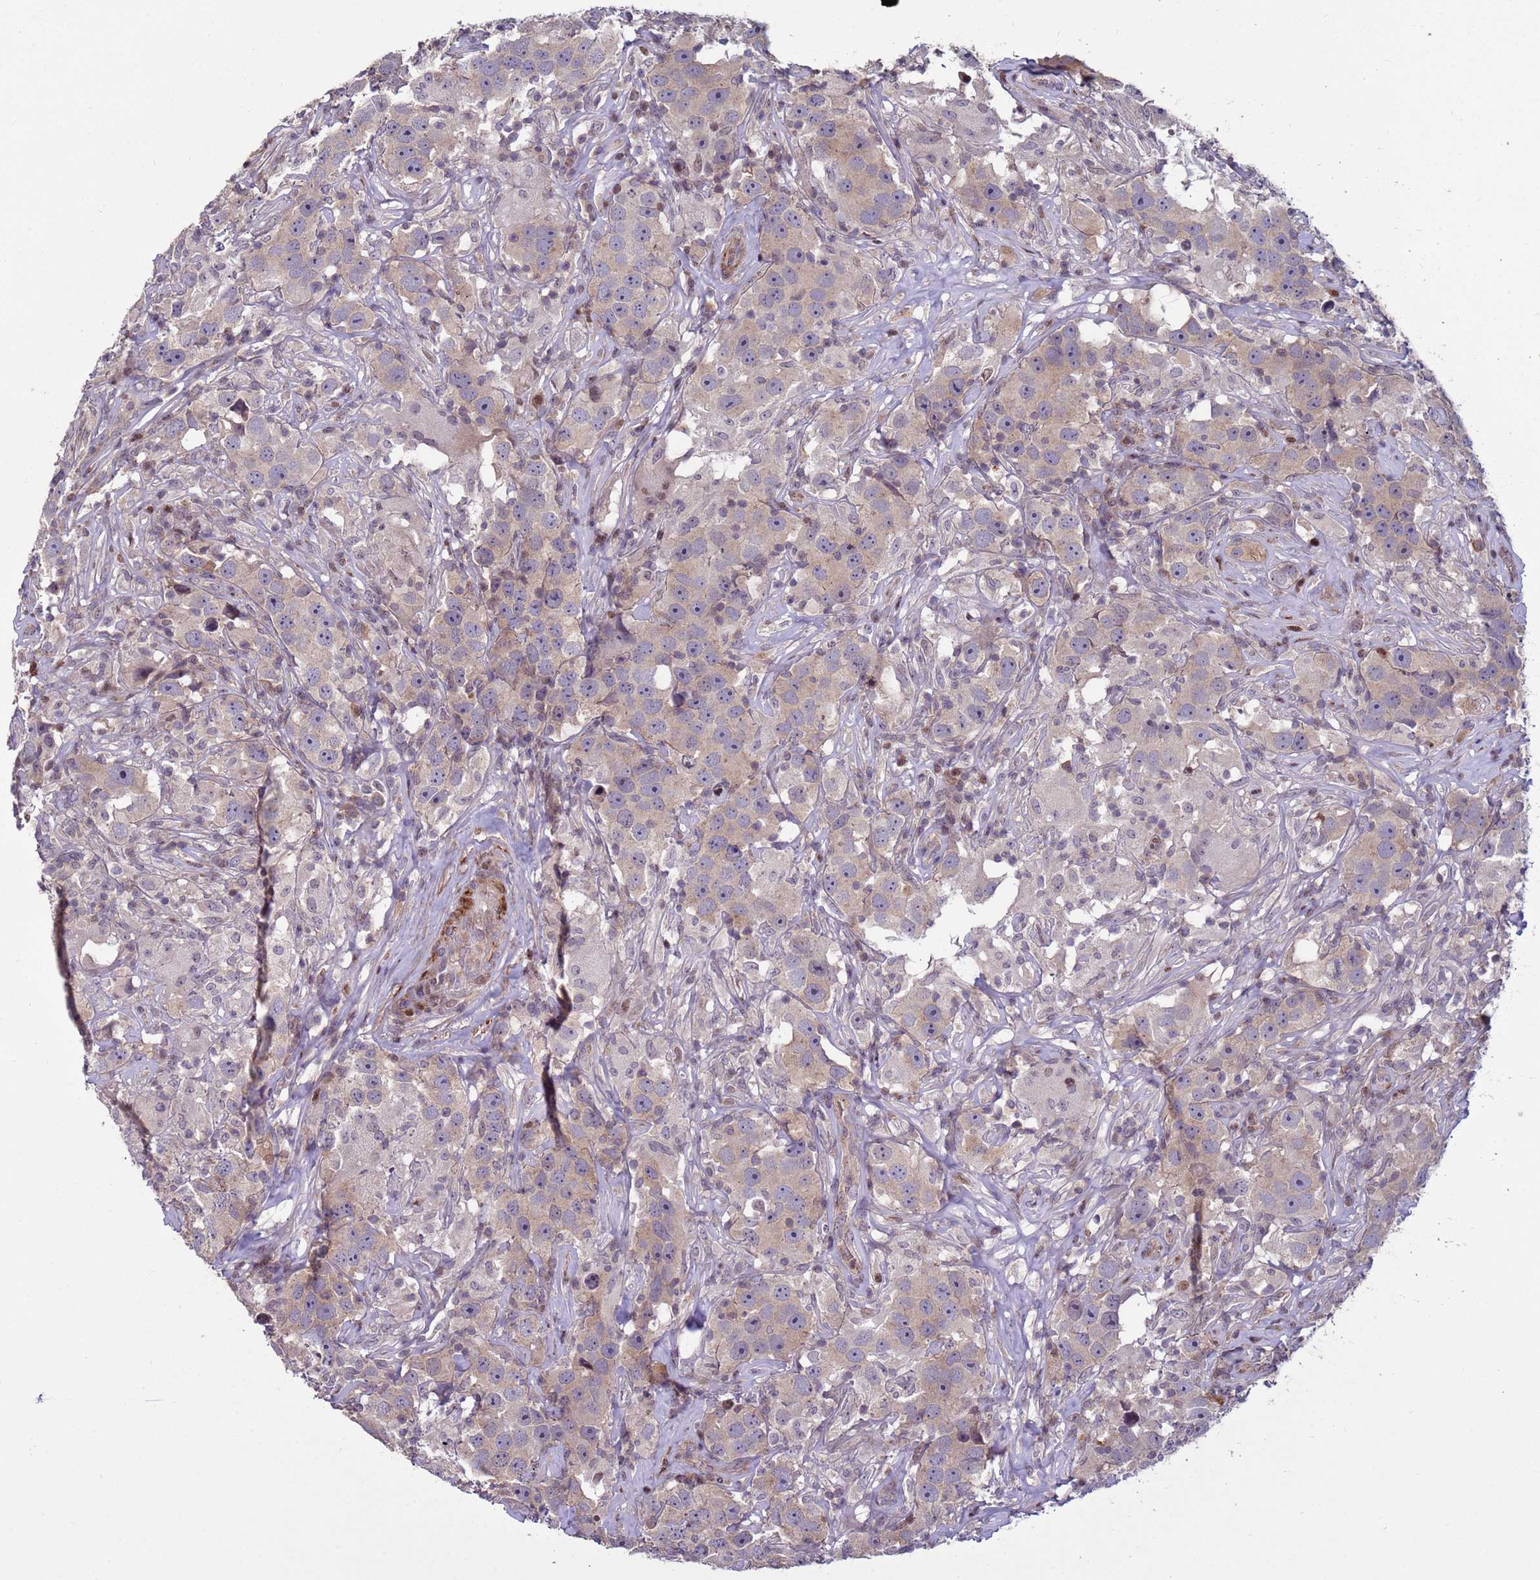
{"staining": {"intensity": "weak", "quantity": "25%-75%", "location": "cytoplasmic/membranous"}, "tissue": "testis cancer", "cell_type": "Tumor cells", "image_type": "cancer", "snomed": [{"axis": "morphology", "description": "Seminoma, NOS"}, {"axis": "topography", "description": "Testis"}], "caption": "Seminoma (testis) was stained to show a protein in brown. There is low levels of weak cytoplasmic/membranous expression in approximately 25%-75% of tumor cells. Immunohistochemistry (ihc) stains the protein in brown and the nuclei are stained blue.", "gene": "HGH1", "patient": {"sex": "male", "age": 49}}